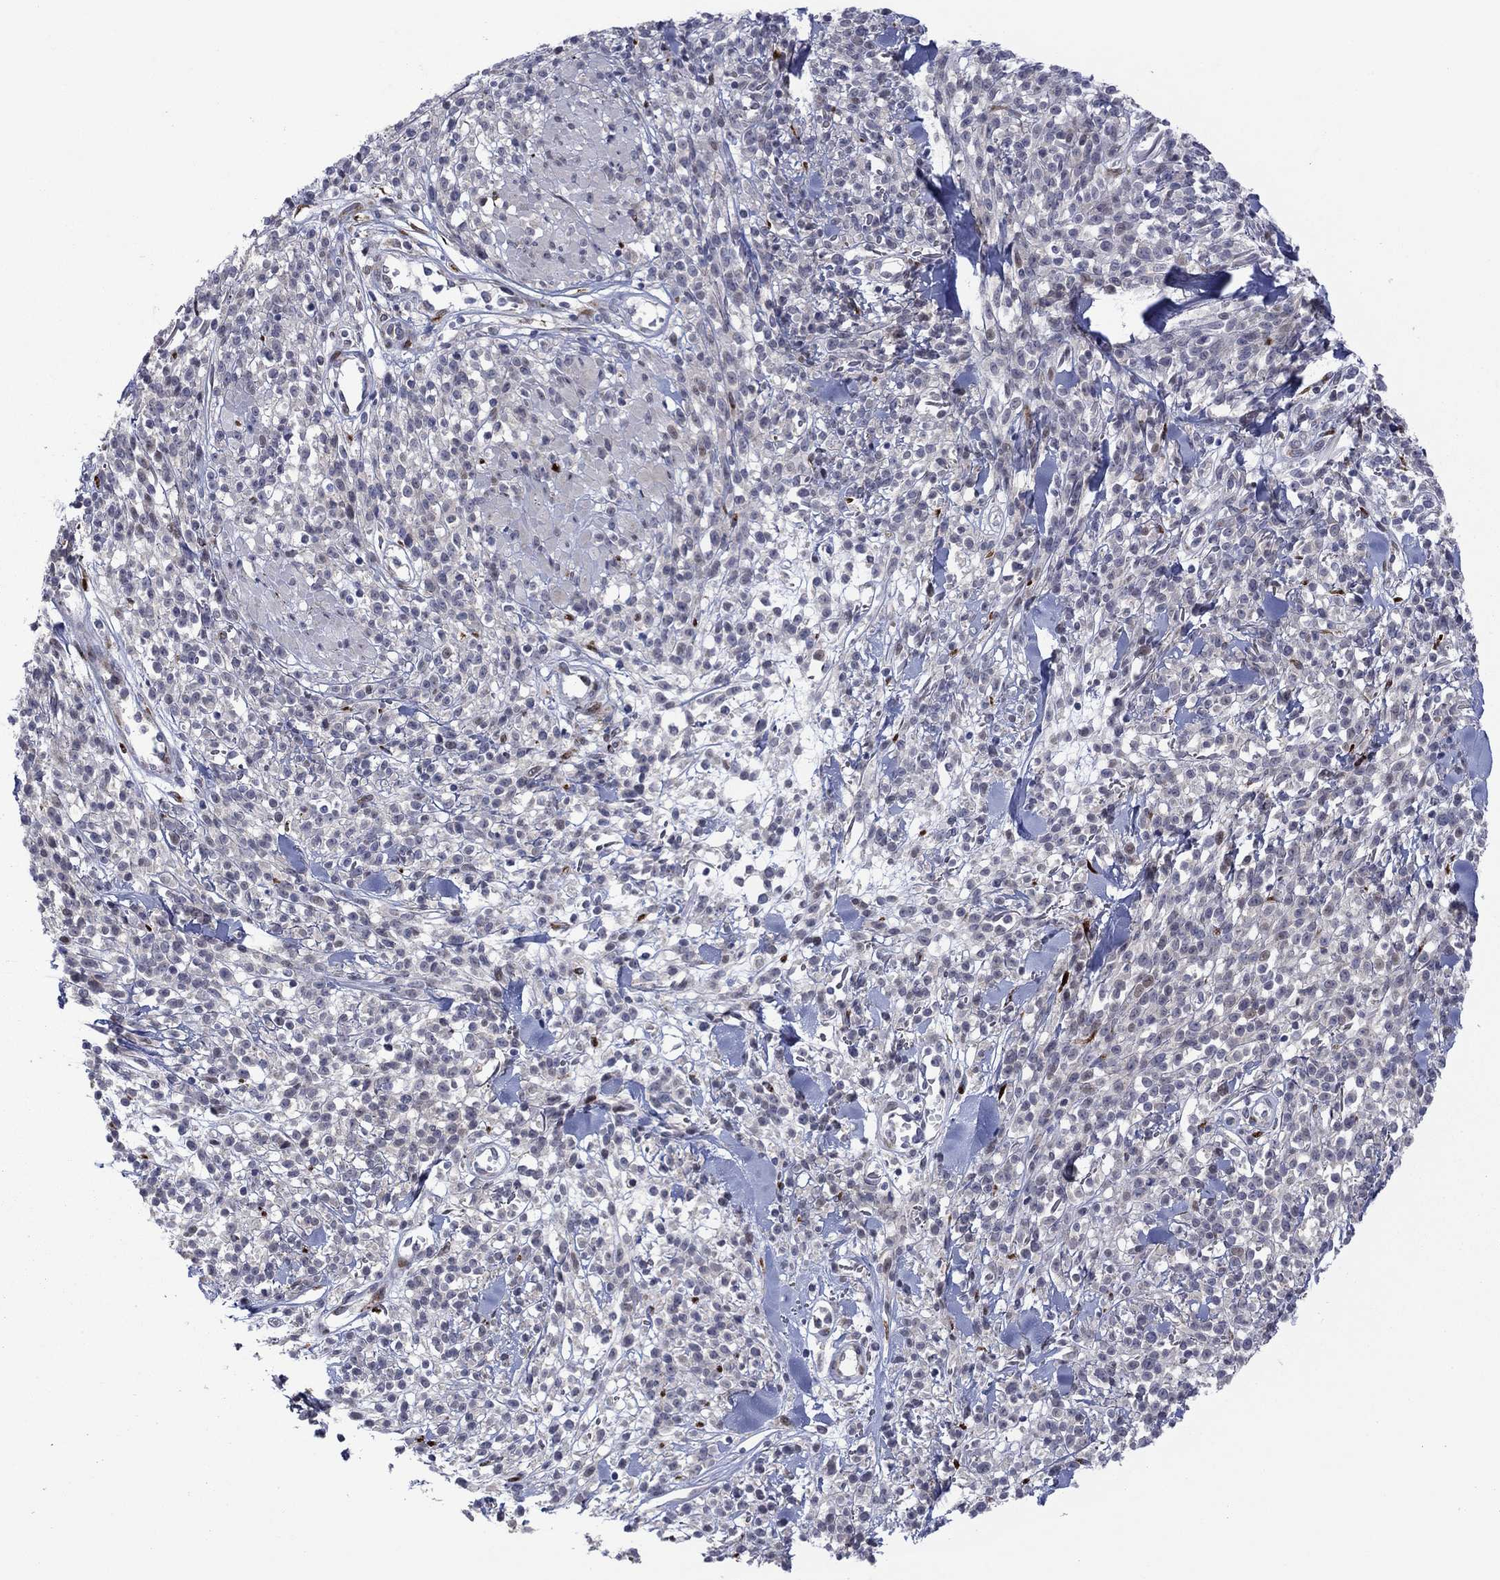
{"staining": {"intensity": "negative", "quantity": "none", "location": "none"}, "tissue": "melanoma", "cell_type": "Tumor cells", "image_type": "cancer", "snomed": [{"axis": "morphology", "description": "Malignant melanoma, NOS"}, {"axis": "topography", "description": "Skin"}, {"axis": "topography", "description": "Skin of trunk"}], "caption": "Photomicrograph shows no significant protein positivity in tumor cells of malignant melanoma.", "gene": "TTC21B", "patient": {"sex": "male", "age": 74}}